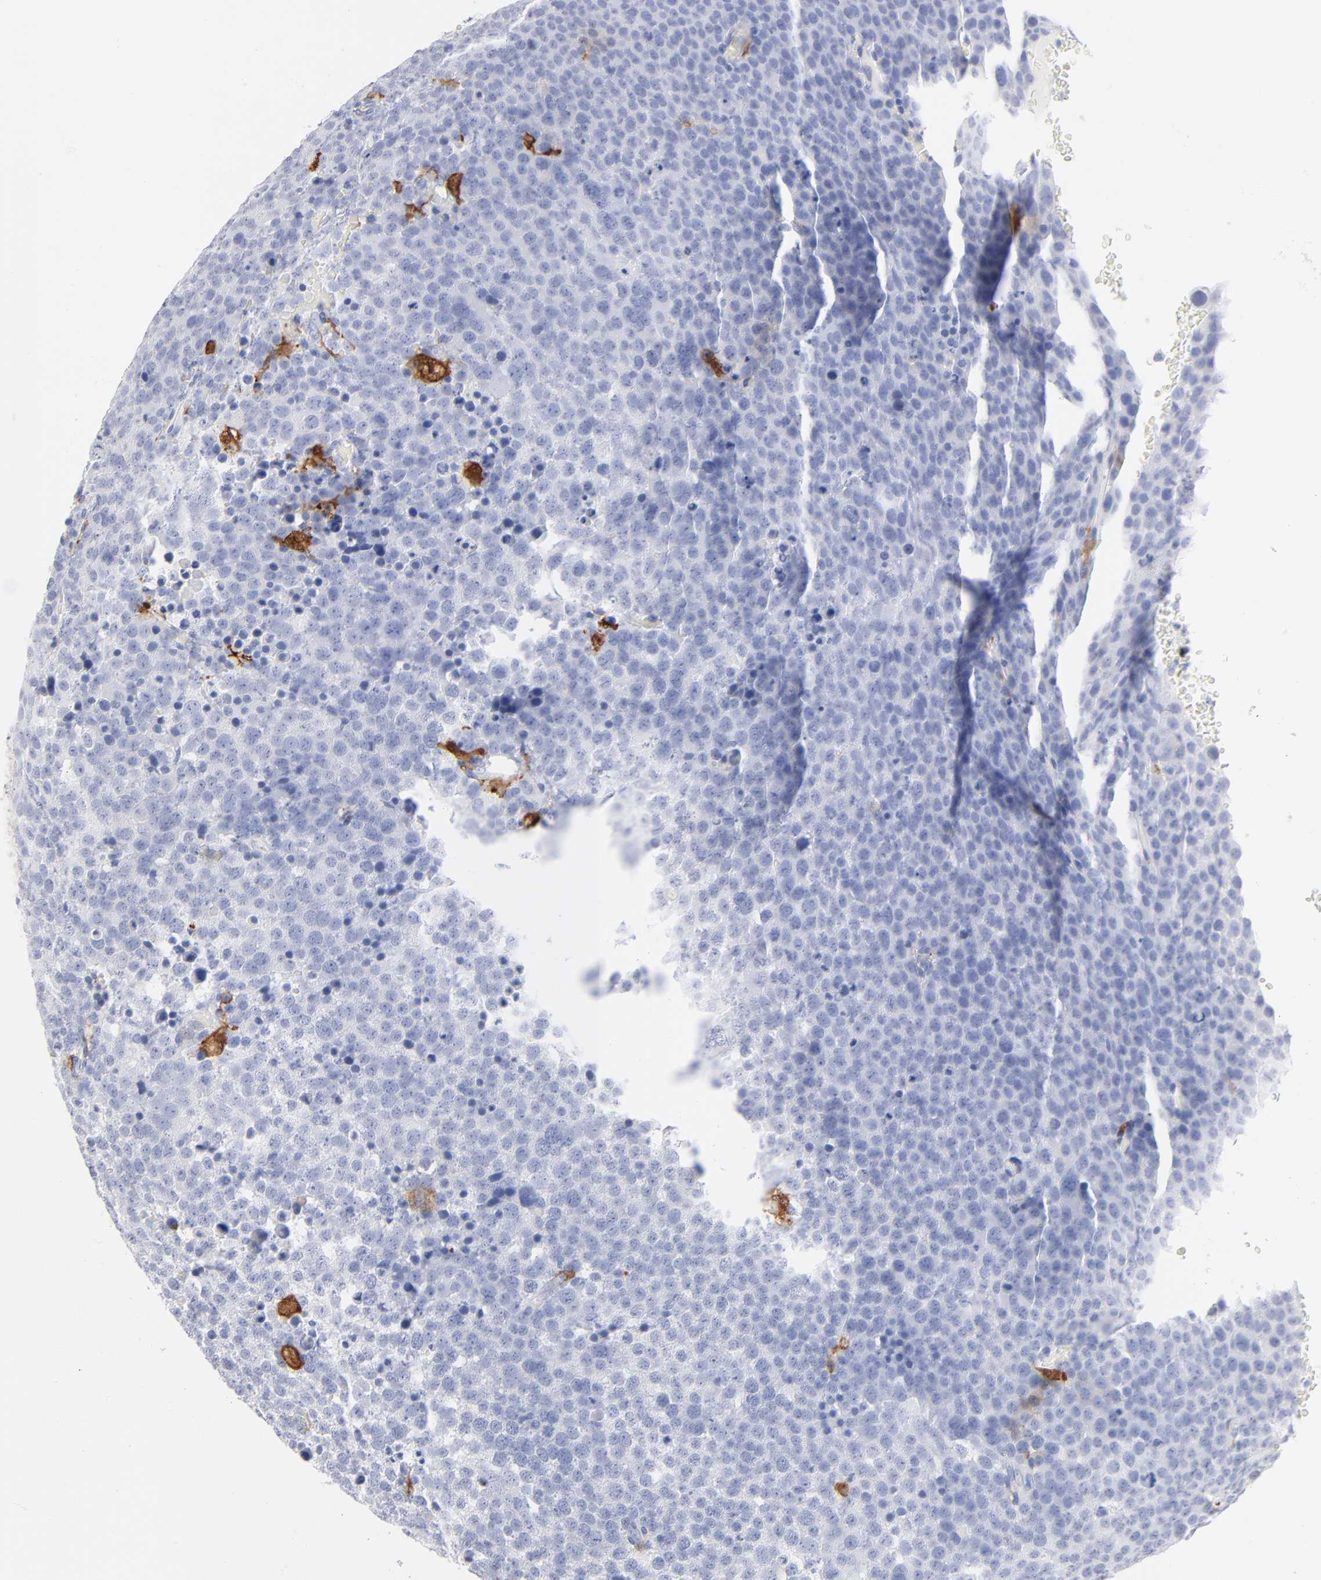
{"staining": {"intensity": "negative", "quantity": "none", "location": "none"}, "tissue": "testis cancer", "cell_type": "Tumor cells", "image_type": "cancer", "snomed": [{"axis": "morphology", "description": "Seminoma, NOS"}, {"axis": "topography", "description": "Testis"}], "caption": "DAB immunohistochemical staining of testis cancer (seminoma) shows no significant expression in tumor cells. (Stains: DAB immunohistochemistry with hematoxylin counter stain, Microscopy: brightfield microscopy at high magnification).", "gene": "IFIT2", "patient": {"sex": "male", "age": 71}}